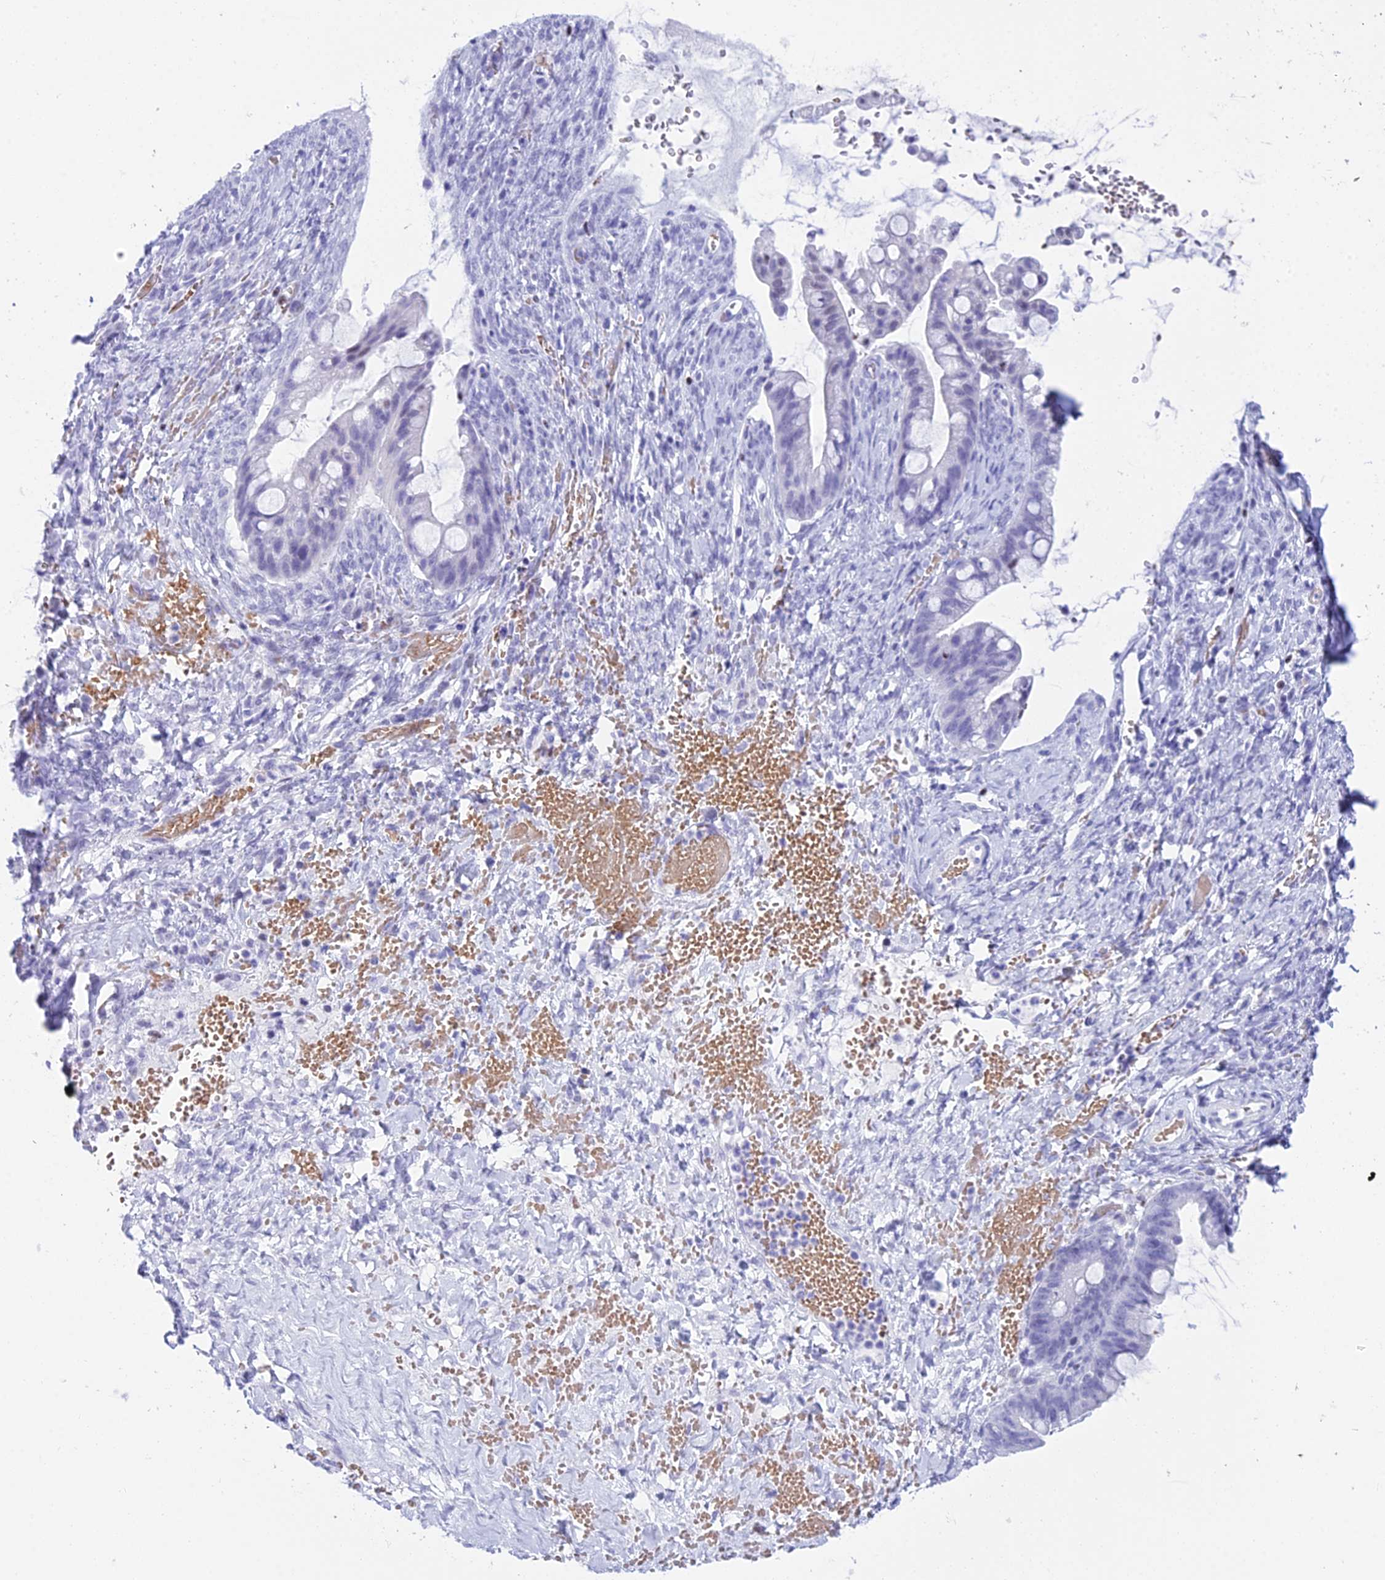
{"staining": {"intensity": "negative", "quantity": "none", "location": "none"}, "tissue": "ovarian cancer", "cell_type": "Tumor cells", "image_type": "cancer", "snomed": [{"axis": "morphology", "description": "Cystadenocarcinoma, mucinous, NOS"}, {"axis": "topography", "description": "Ovary"}], "caption": "This is a histopathology image of immunohistochemistry staining of ovarian mucinous cystadenocarcinoma, which shows no positivity in tumor cells.", "gene": "RNPS1", "patient": {"sex": "female", "age": 73}}